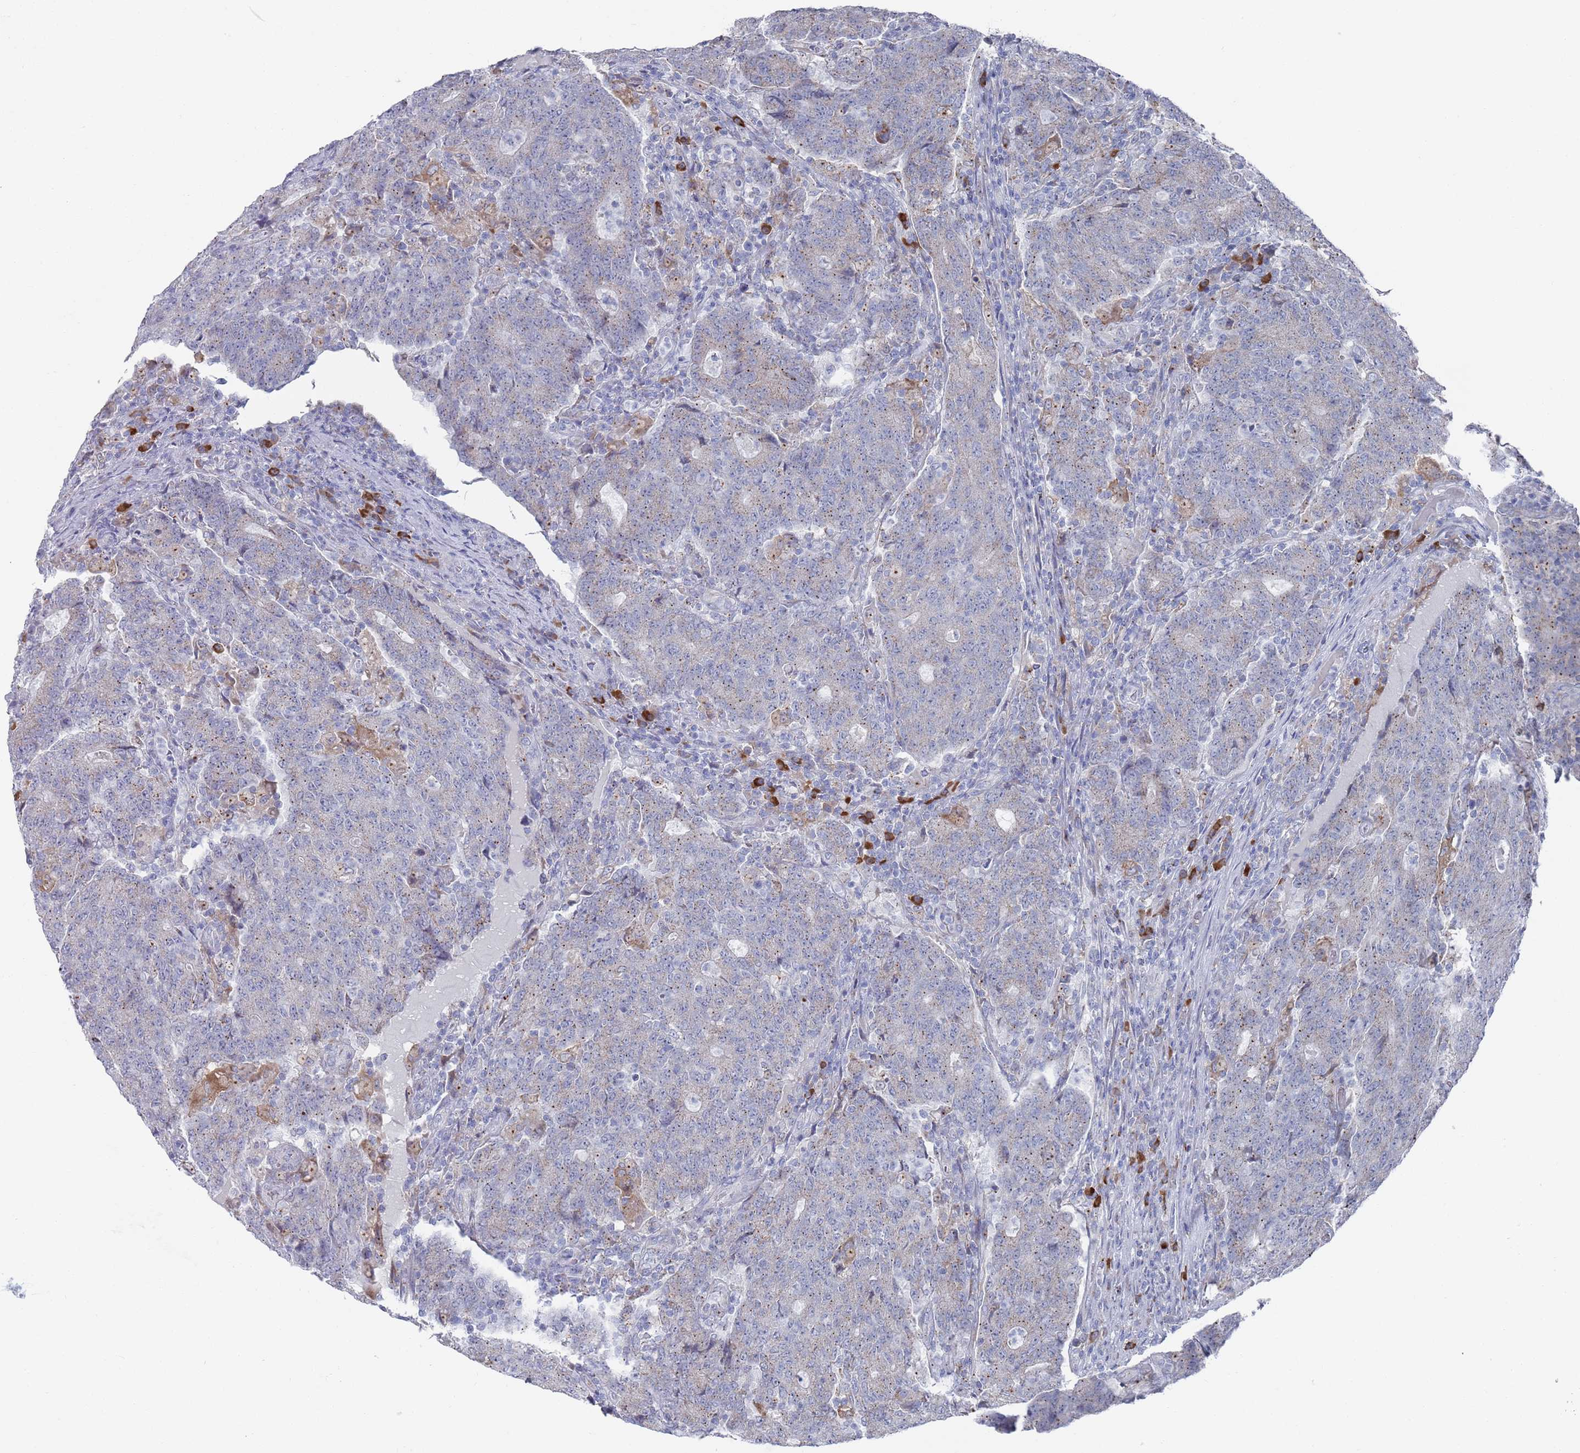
{"staining": {"intensity": "weak", "quantity": "25%-75%", "location": "cytoplasmic/membranous"}, "tissue": "colorectal cancer", "cell_type": "Tumor cells", "image_type": "cancer", "snomed": [{"axis": "morphology", "description": "Adenocarcinoma, NOS"}, {"axis": "topography", "description": "Colon"}], "caption": "Colorectal cancer was stained to show a protein in brown. There is low levels of weak cytoplasmic/membranous expression in about 25%-75% of tumor cells.", "gene": "MAT1A", "patient": {"sex": "female", "age": 75}}